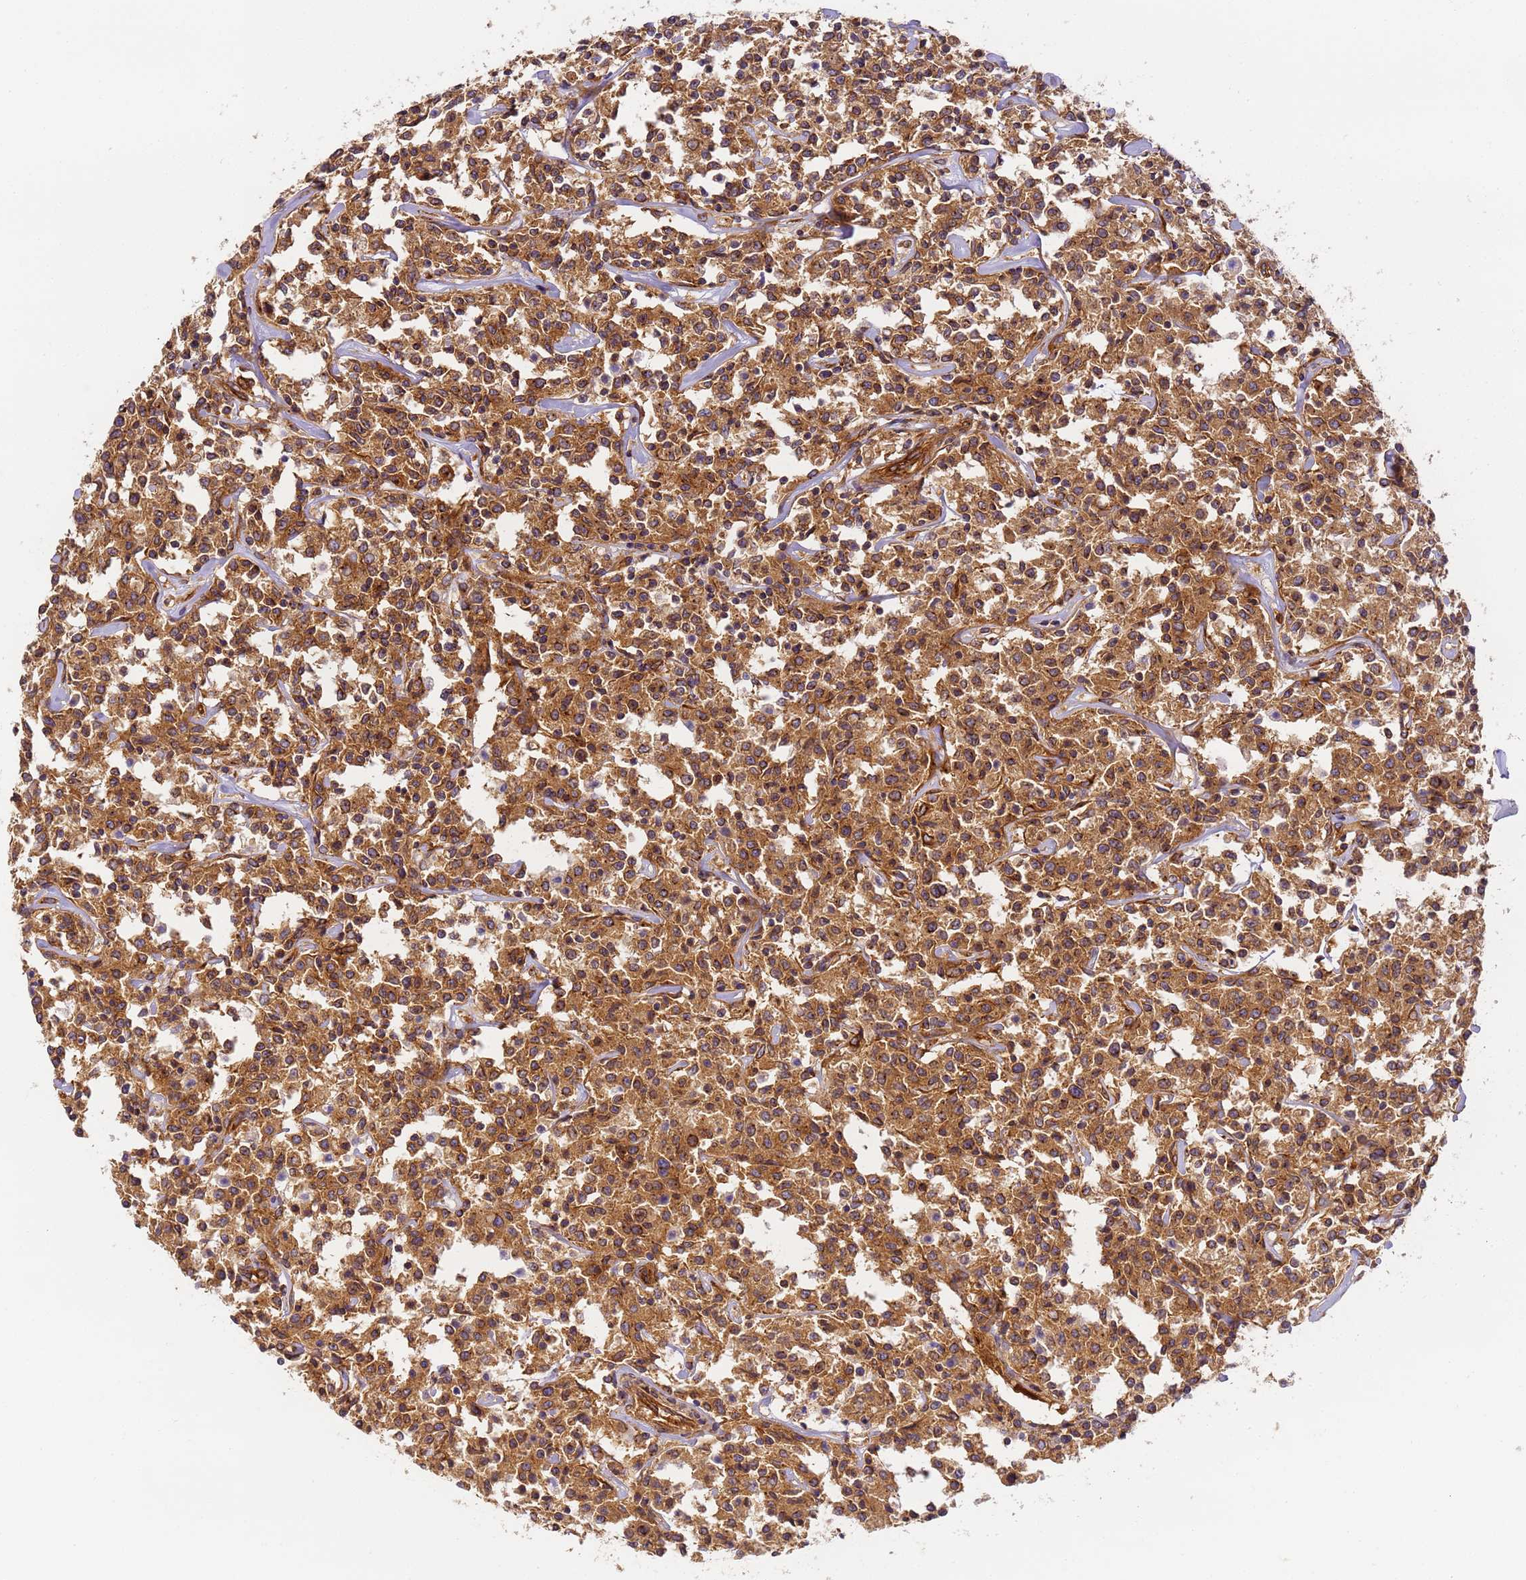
{"staining": {"intensity": "moderate", "quantity": ">75%", "location": "cytoplasmic/membranous"}, "tissue": "lymphoma", "cell_type": "Tumor cells", "image_type": "cancer", "snomed": [{"axis": "morphology", "description": "Malignant lymphoma, non-Hodgkin's type, Low grade"}, {"axis": "topography", "description": "Small intestine"}], "caption": "DAB (3,3'-diaminobenzidine) immunohistochemical staining of human low-grade malignant lymphoma, non-Hodgkin's type demonstrates moderate cytoplasmic/membranous protein expression in about >75% of tumor cells.", "gene": "DYNC1I2", "patient": {"sex": "female", "age": 59}}